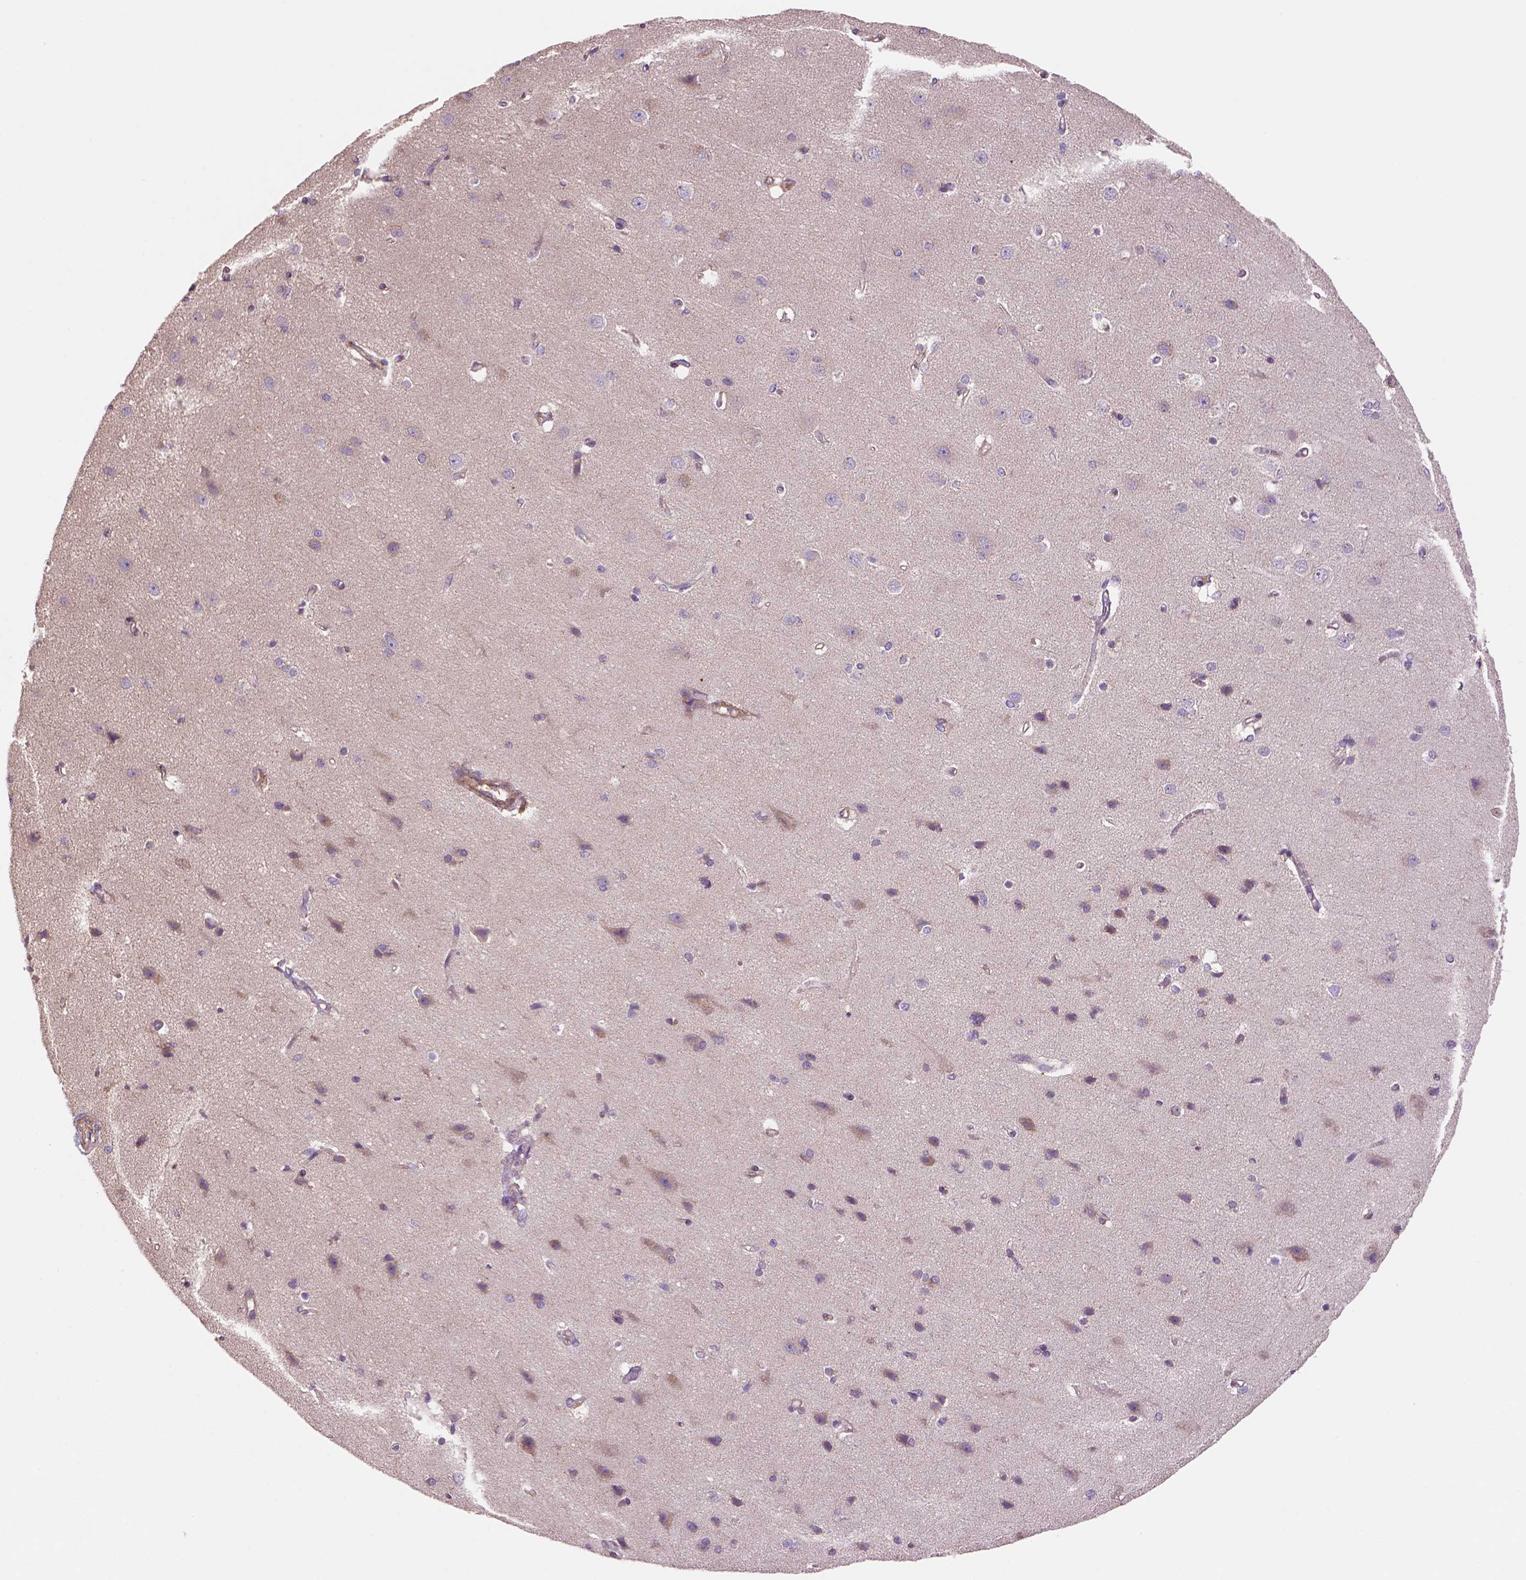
{"staining": {"intensity": "moderate", "quantity": "25%-75%", "location": "cytoplasmic/membranous"}, "tissue": "cerebral cortex", "cell_type": "Endothelial cells", "image_type": "normal", "snomed": [{"axis": "morphology", "description": "Normal tissue, NOS"}, {"axis": "topography", "description": "Cerebral cortex"}], "caption": "IHC of normal cerebral cortex demonstrates medium levels of moderate cytoplasmic/membranous positivity in about 25%-75% of endothelial cells.", "gene": "WARS2", "patient": {"sex": "male", "age": 37}}